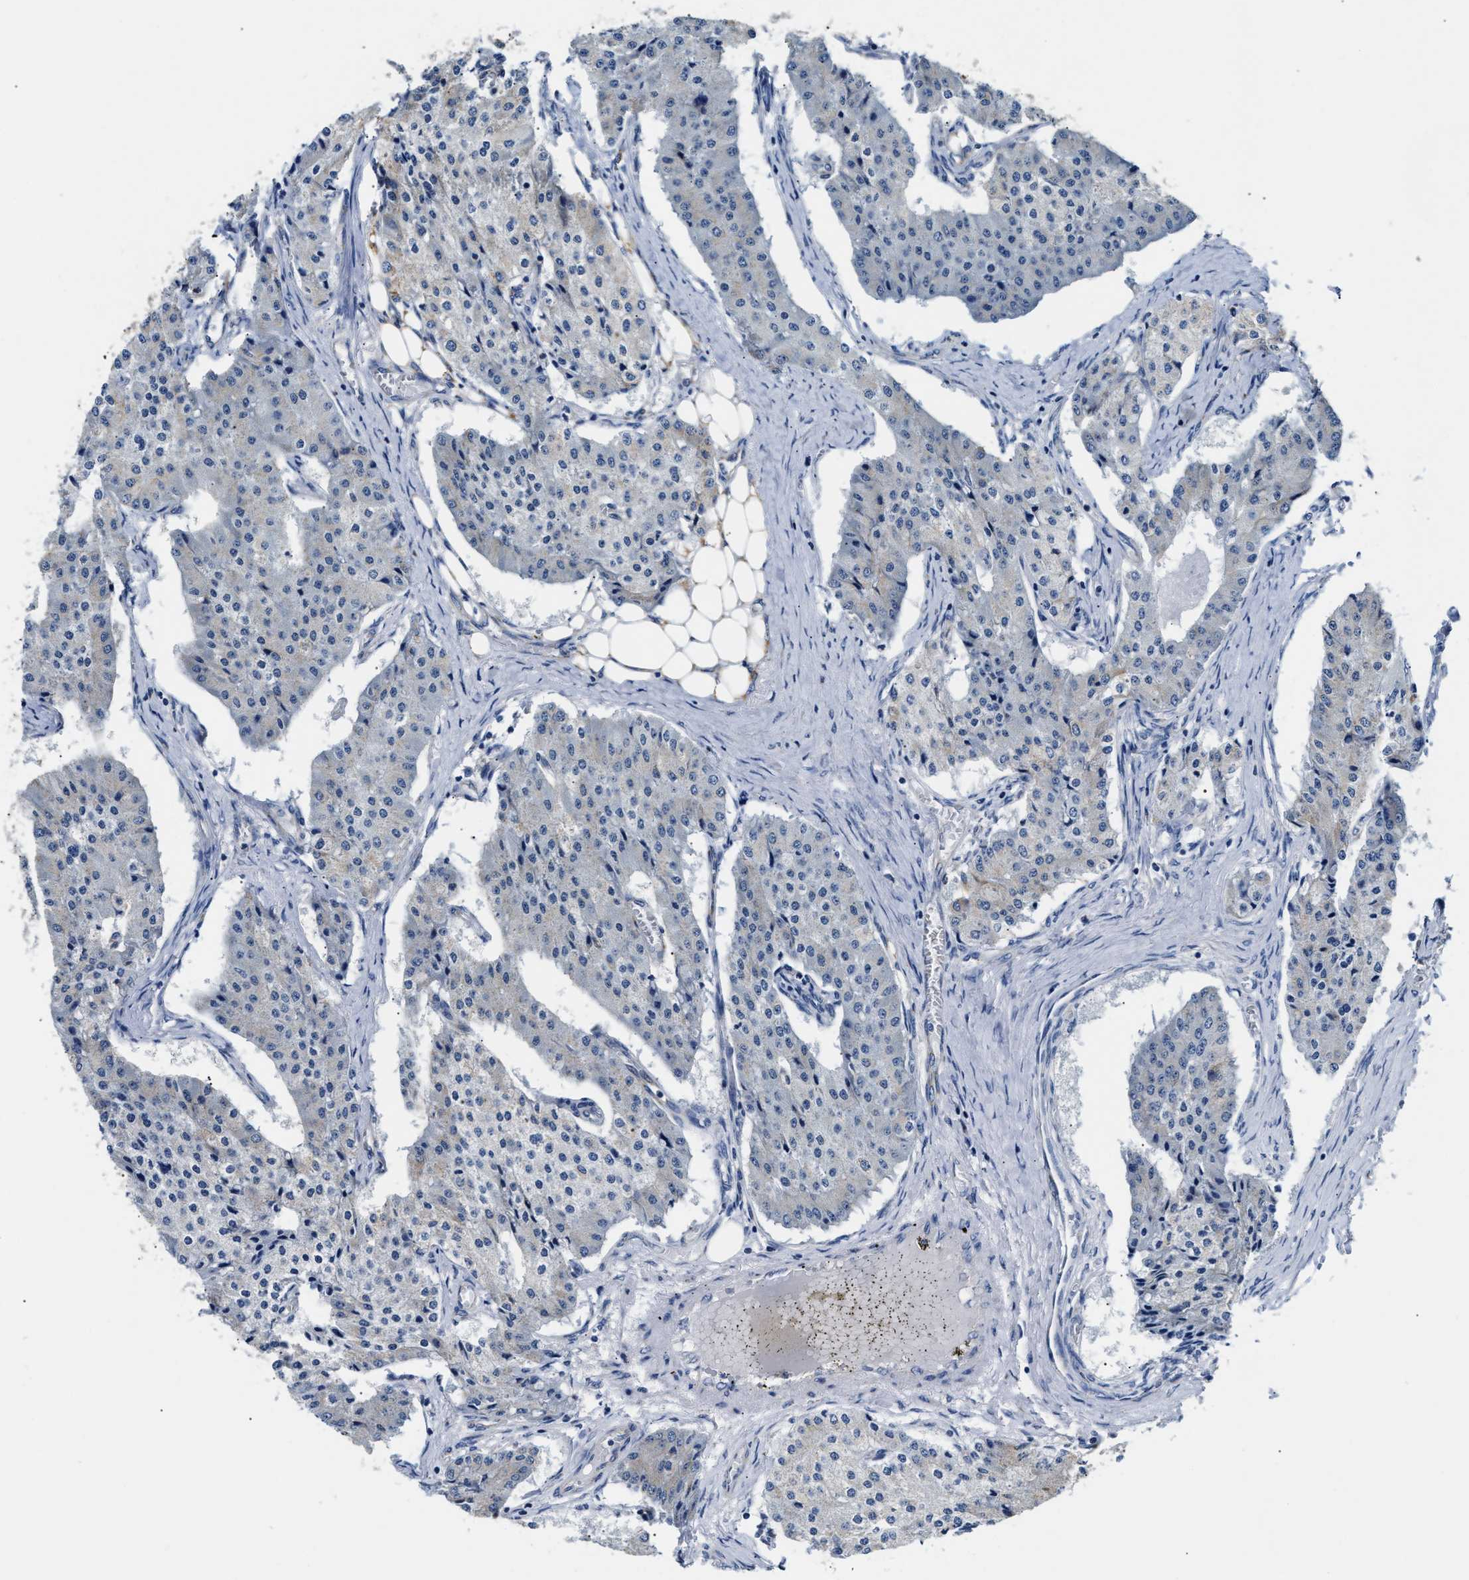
{"staining": {"intensity": "negative", "quantity": "none", "location": "none"}, "tissue": "carcinoid", "cell_type": "Tumor cells", "image_type": "cancer", "snomed": [{"axis": "morphology", "description": "Carcinoid, malignant, NOS"}, {"axis": "topography", "description": "Colon"}], "caption": "High power microscopy photomicrograph of an IHC histopathology image of carcinoid, revealing no significant expression in tumor cells.", "gene": "ACADVL", "patient": {"sex": "female", "age": 52}}